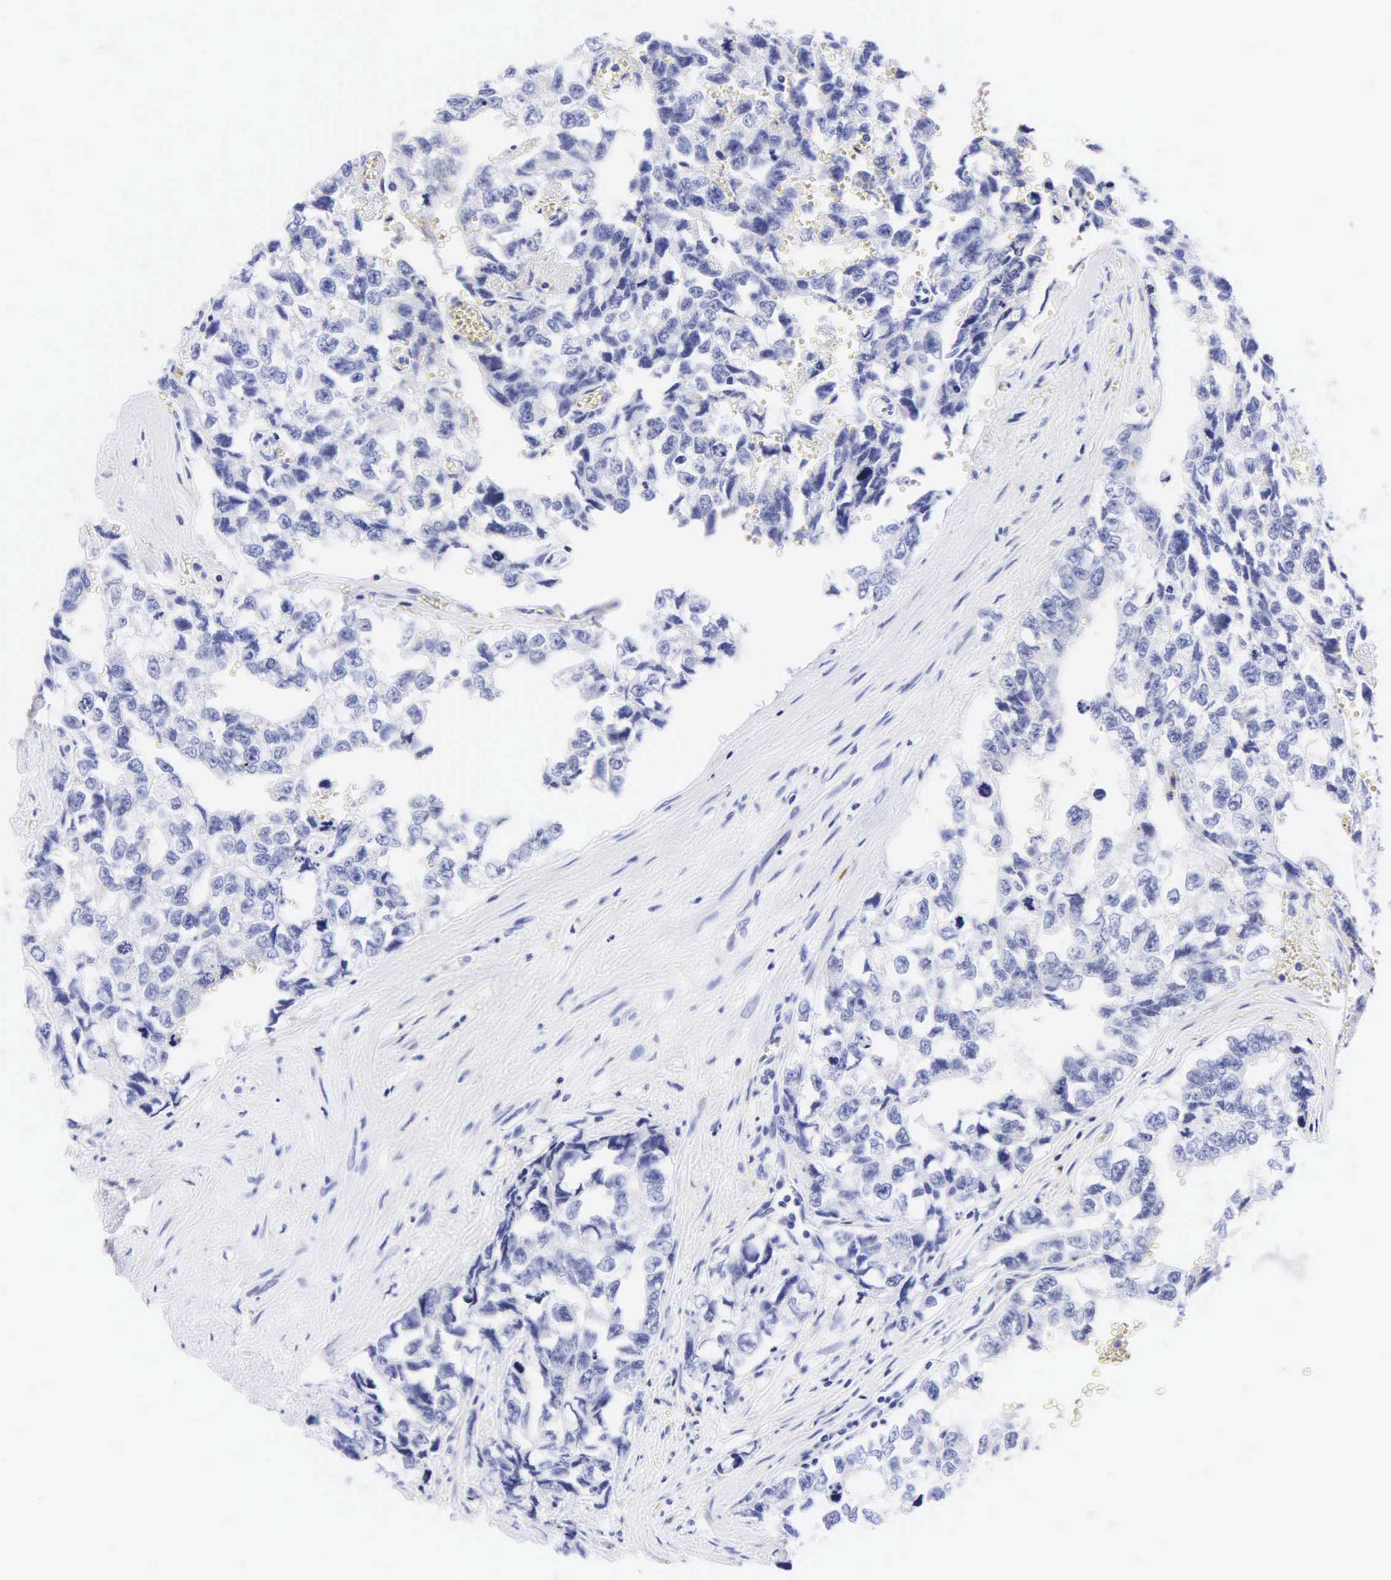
{"staining": {"intensity": "negative", "quantity": "none", "location": "none"}, "tissue": "testis cancer", "cell_type": "Tumor cells", "image_type": "cancer", "snomed": [{"axis": "morphology", "description": "Carcinoma, Embryonal, NOS"}, {"axis": "topography", "description": "Testis"}], "caption": "DAB (3,3'-diaminobenzidine) immunohistochemical staining of human testis cancer exhibits no significant expression in tumor cells.", "gene": "DES", "patient": {"sex": "male", "age": 31}}